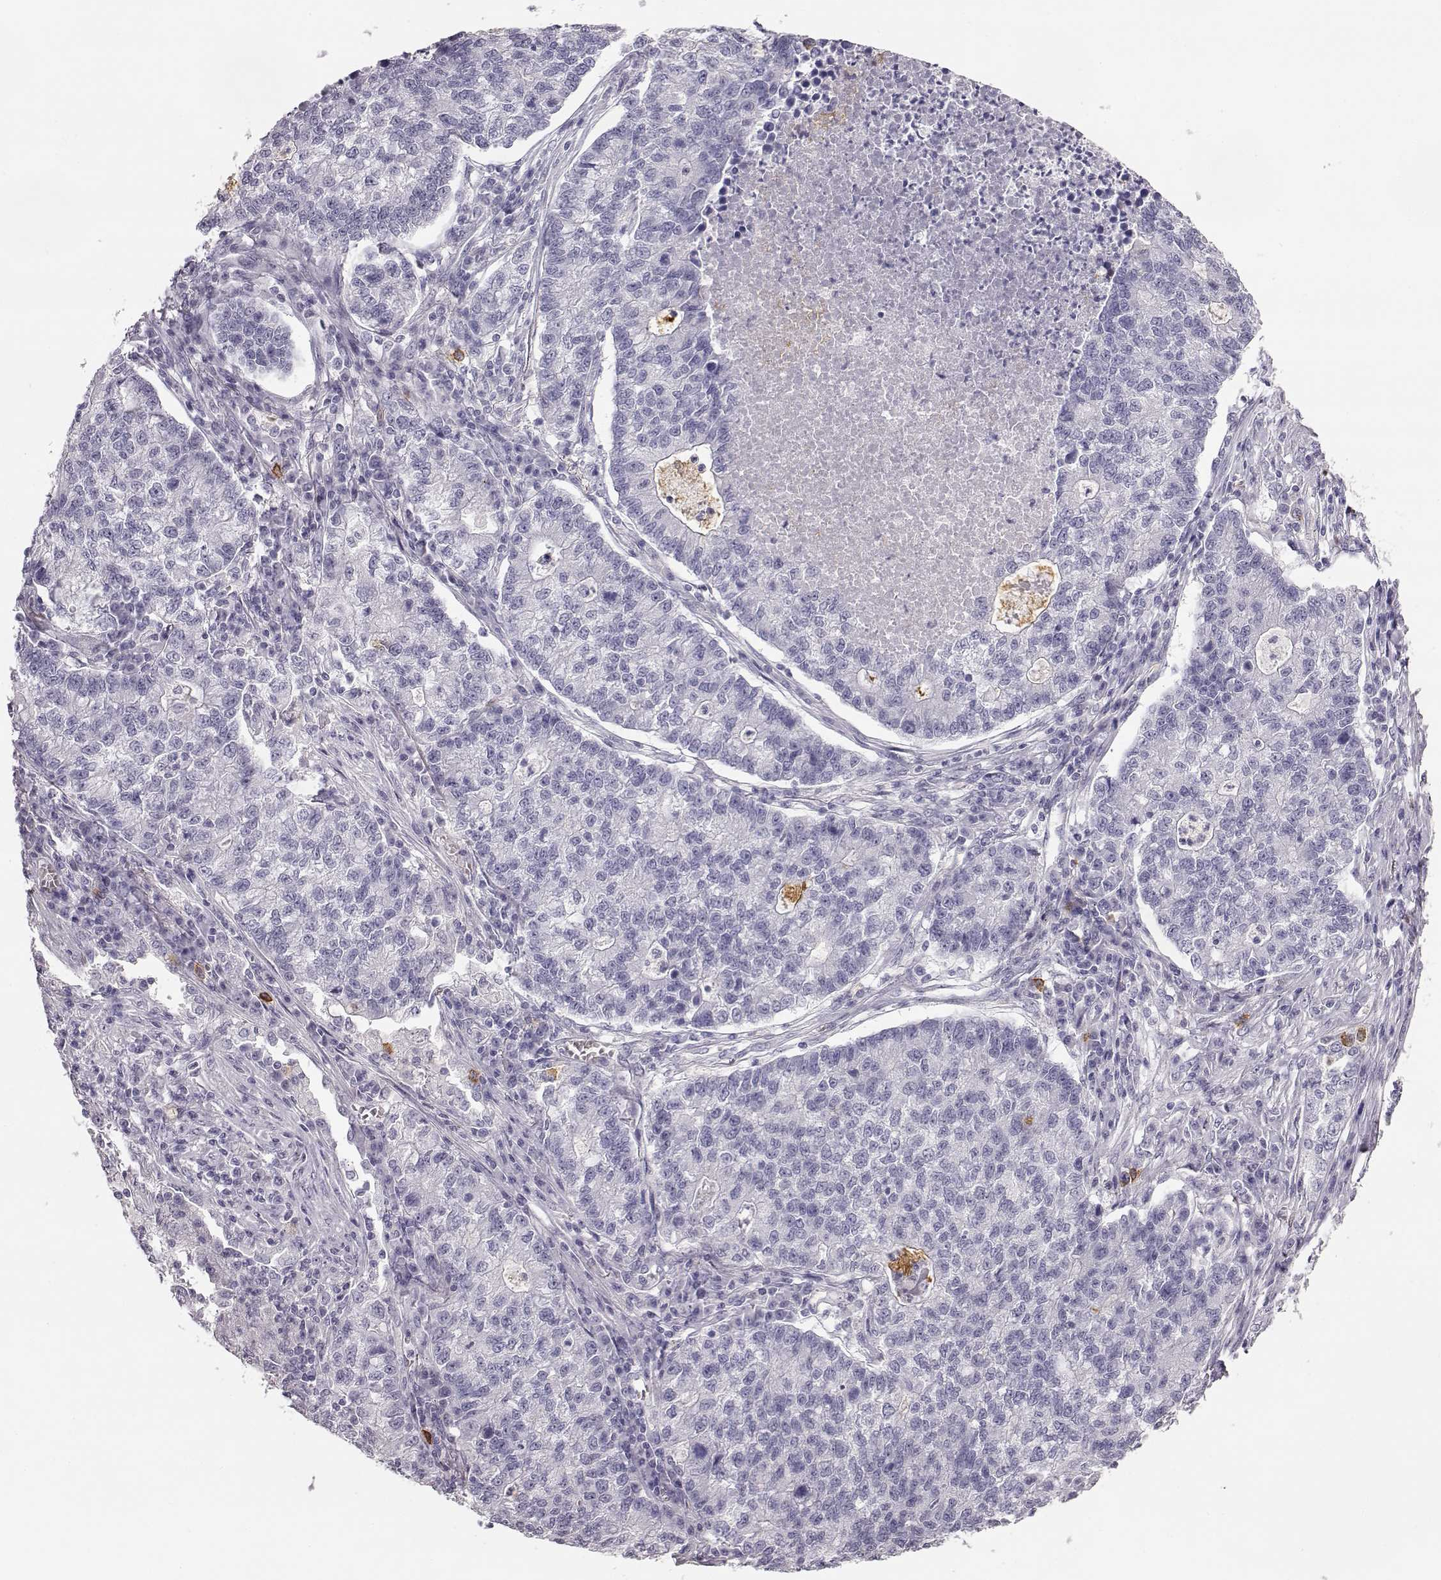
{"staining": {"intensity": "negative", "quantity": "none", "location": "none"}, "tissue": "lung cancer", "cell_type": "Tumor cells", "image_type": "cancer", "snomed": [{"axis": "morphology", "description": "Adenocarcinoma, NOS"}, {"axis": "topography", "description": "Lung"}], "caption": "The histopathology image exhibits no significant expression in tumor cells of lung cancer.", "gene": "NPTXR", "patient": {"sex": "male", "age": 57}}